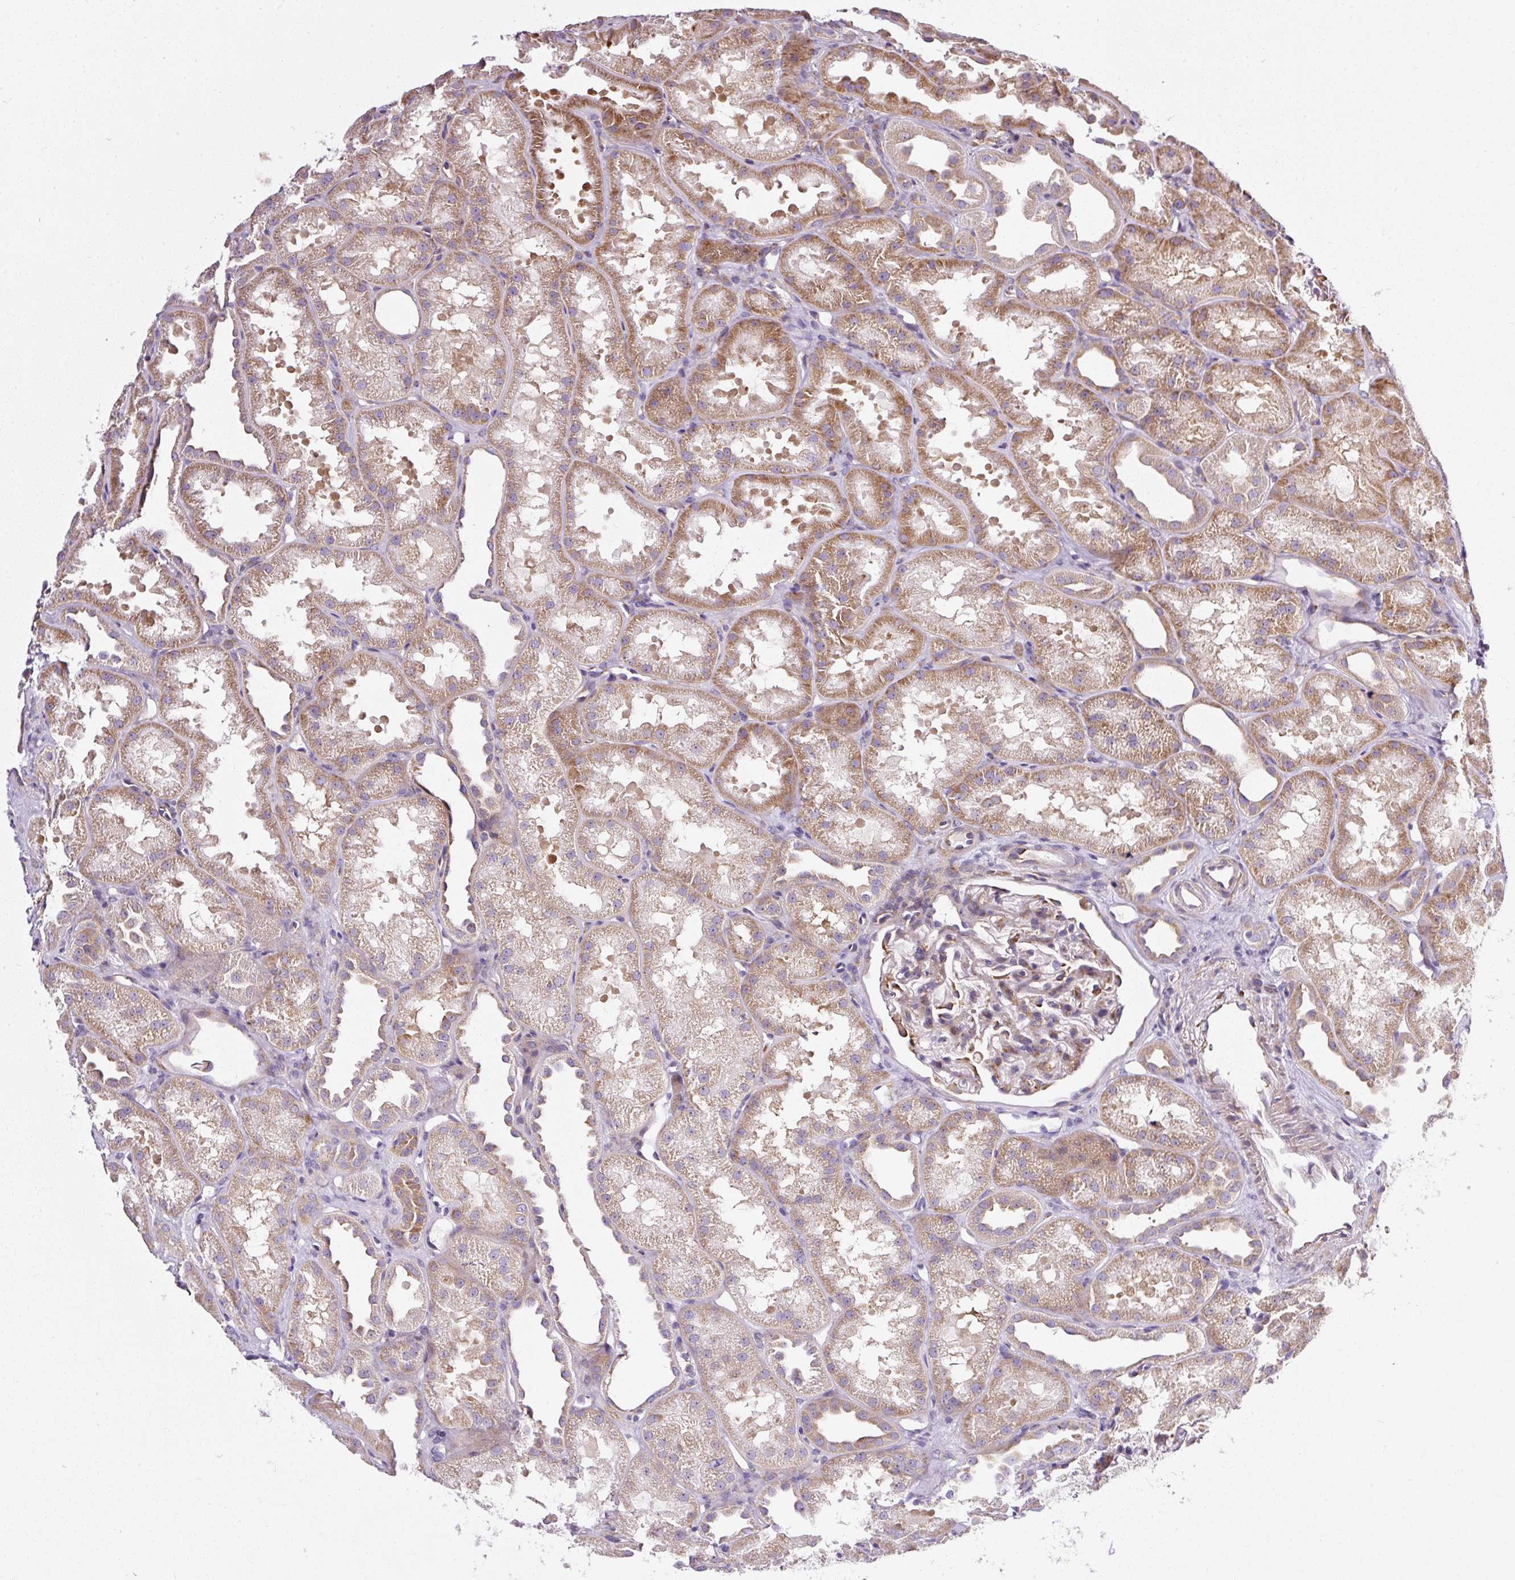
{"staining": {"intensity": "negative", "quantity": "none", "location": "none"}, "tissue": "kidney", "cell_type": "Cells in glomeruli", "image_type": "normal", "snomed": [{"axis": "morphology", "description": "Normal tissue, NOS"}, {"axis": "topography", "description": "Kidney"}], "caption": "The image reveals no staining of cells in glomeruli in normal kidney. (IHC, brightfield microscopy, high magnification).", "gene": "RPL10A", "patient": {"sex": "male", "age": 61}}